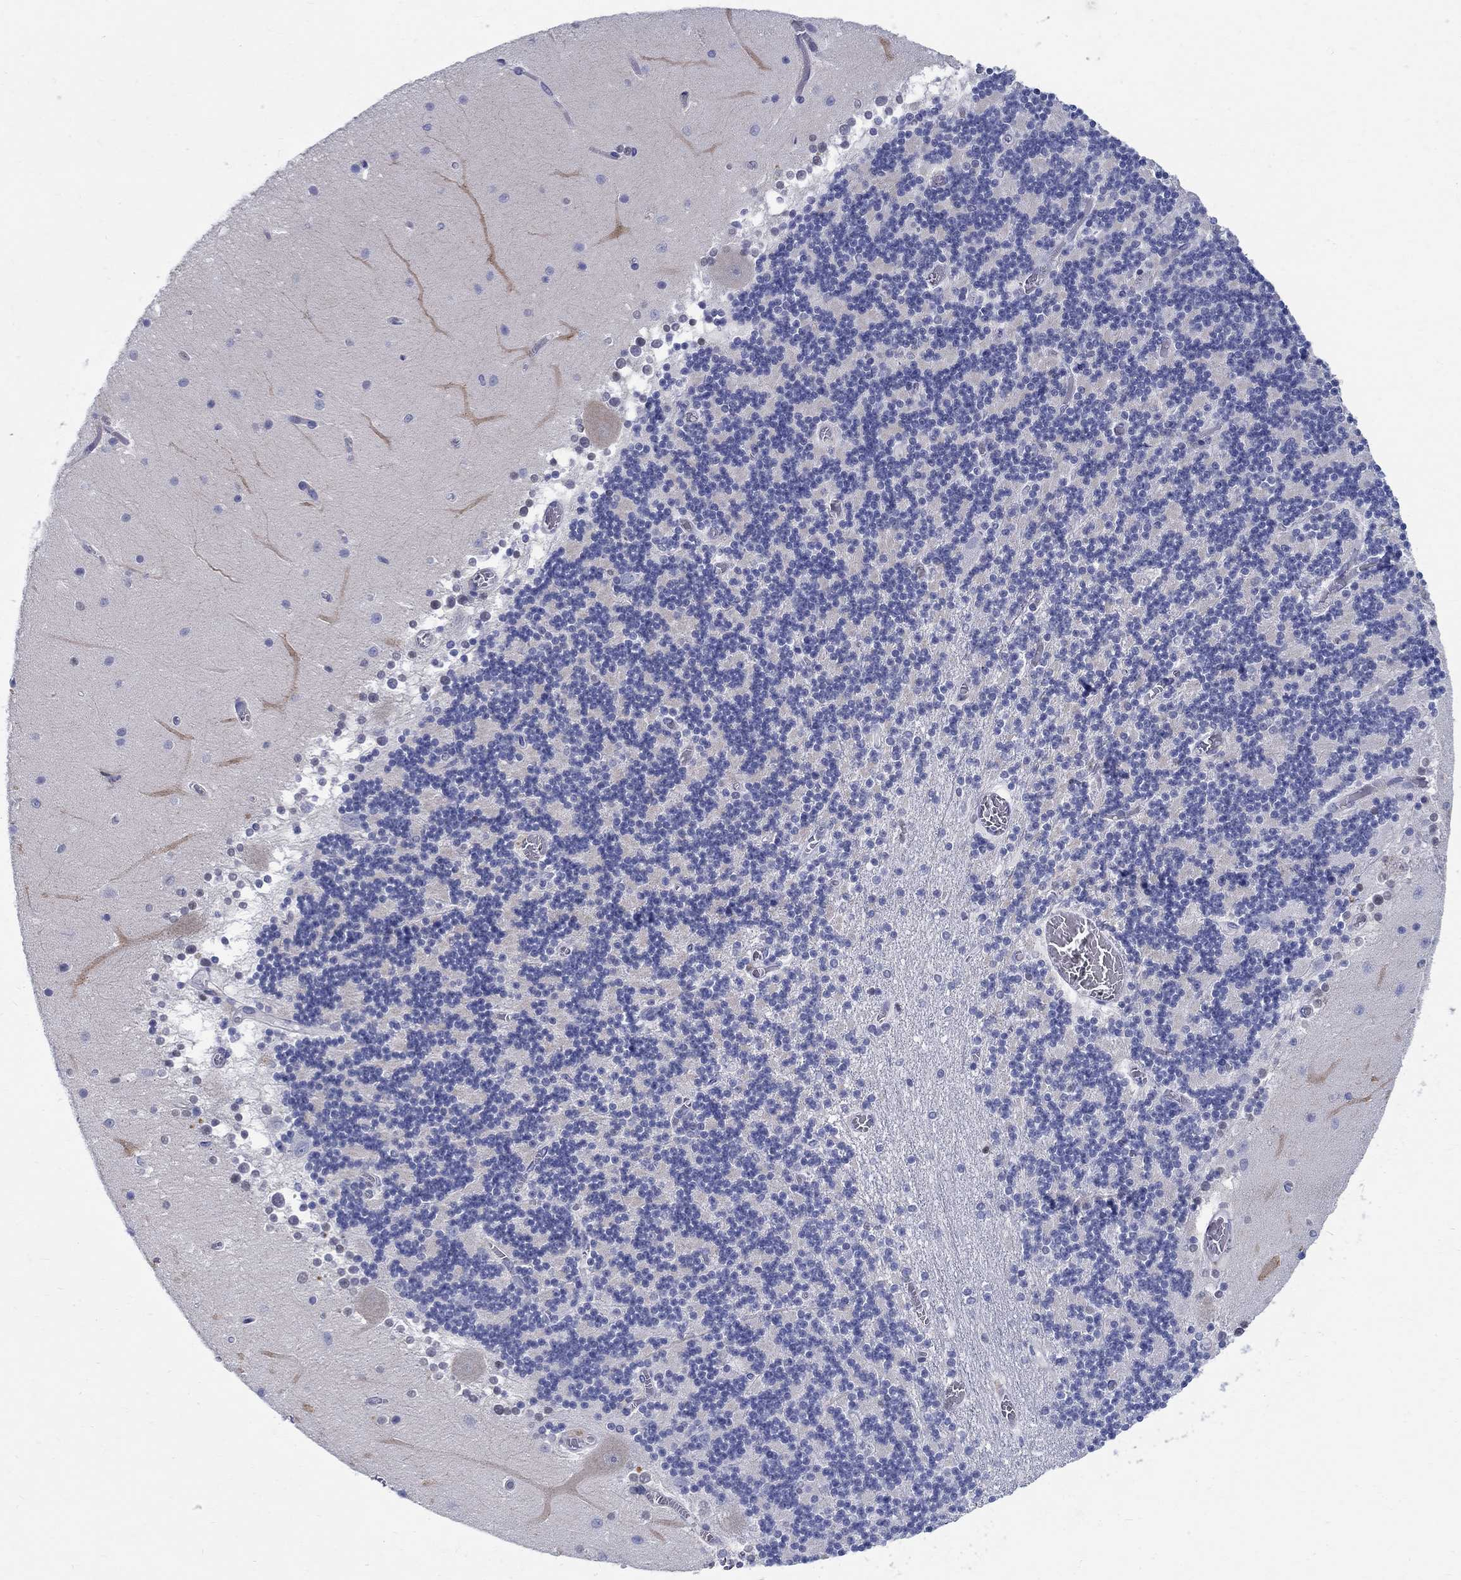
{"staining": {"intensity": "negative", "quantity": "none", "location": "none"}, "tissue": "cerebellum", "cell_type": "Cells in granular layer", "image_type": "normal", "snomed": [{"axis": "morphology", "description": "Normal tissue, NOS"}, {"axis": "topography", "description": "Cerebellum"}], "caption": "Cells in granular layer show no significant protein positivity in benign cerebellum.", "gene": "SOX2", "patient": {"sex": "female", "age": 28}}